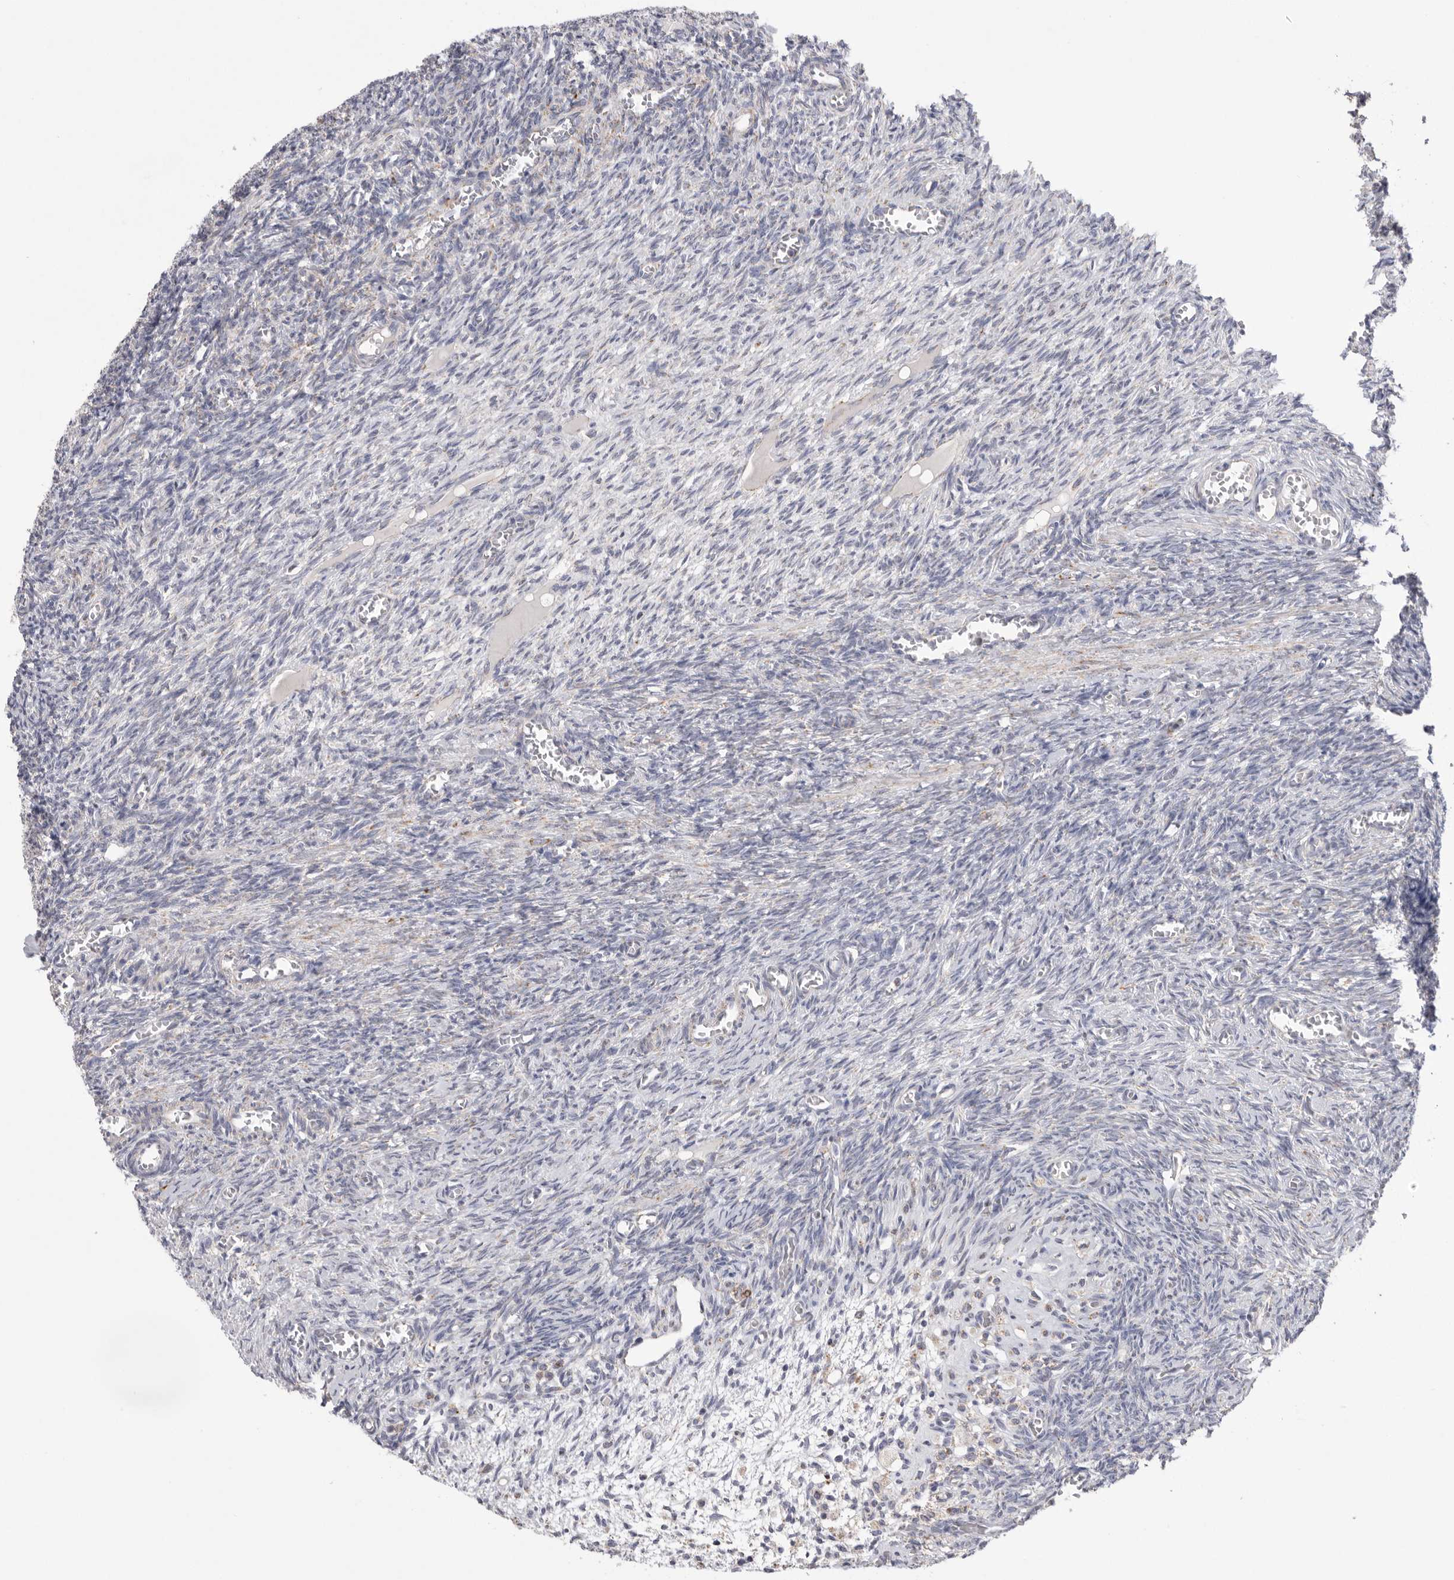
{"staining": {"intensity": "negative", "quantity": "none", "location": "none"}, "tissue": "ovary", "cell_type": "Follicle cells", "image_type": "normal", "snomed": [{"axis": "morphology", "description": "Normal tissue, NOS"}, {"axis": "topography", "description": "Ovary"}], "caption": "High power microscopy photomicrograph of an immunohistochemistry micrograph of benign ovary, revealing no significant expression in follicle cells.", "gene": "VDAC3", "patient": {"sex": "female", "age": 27}}